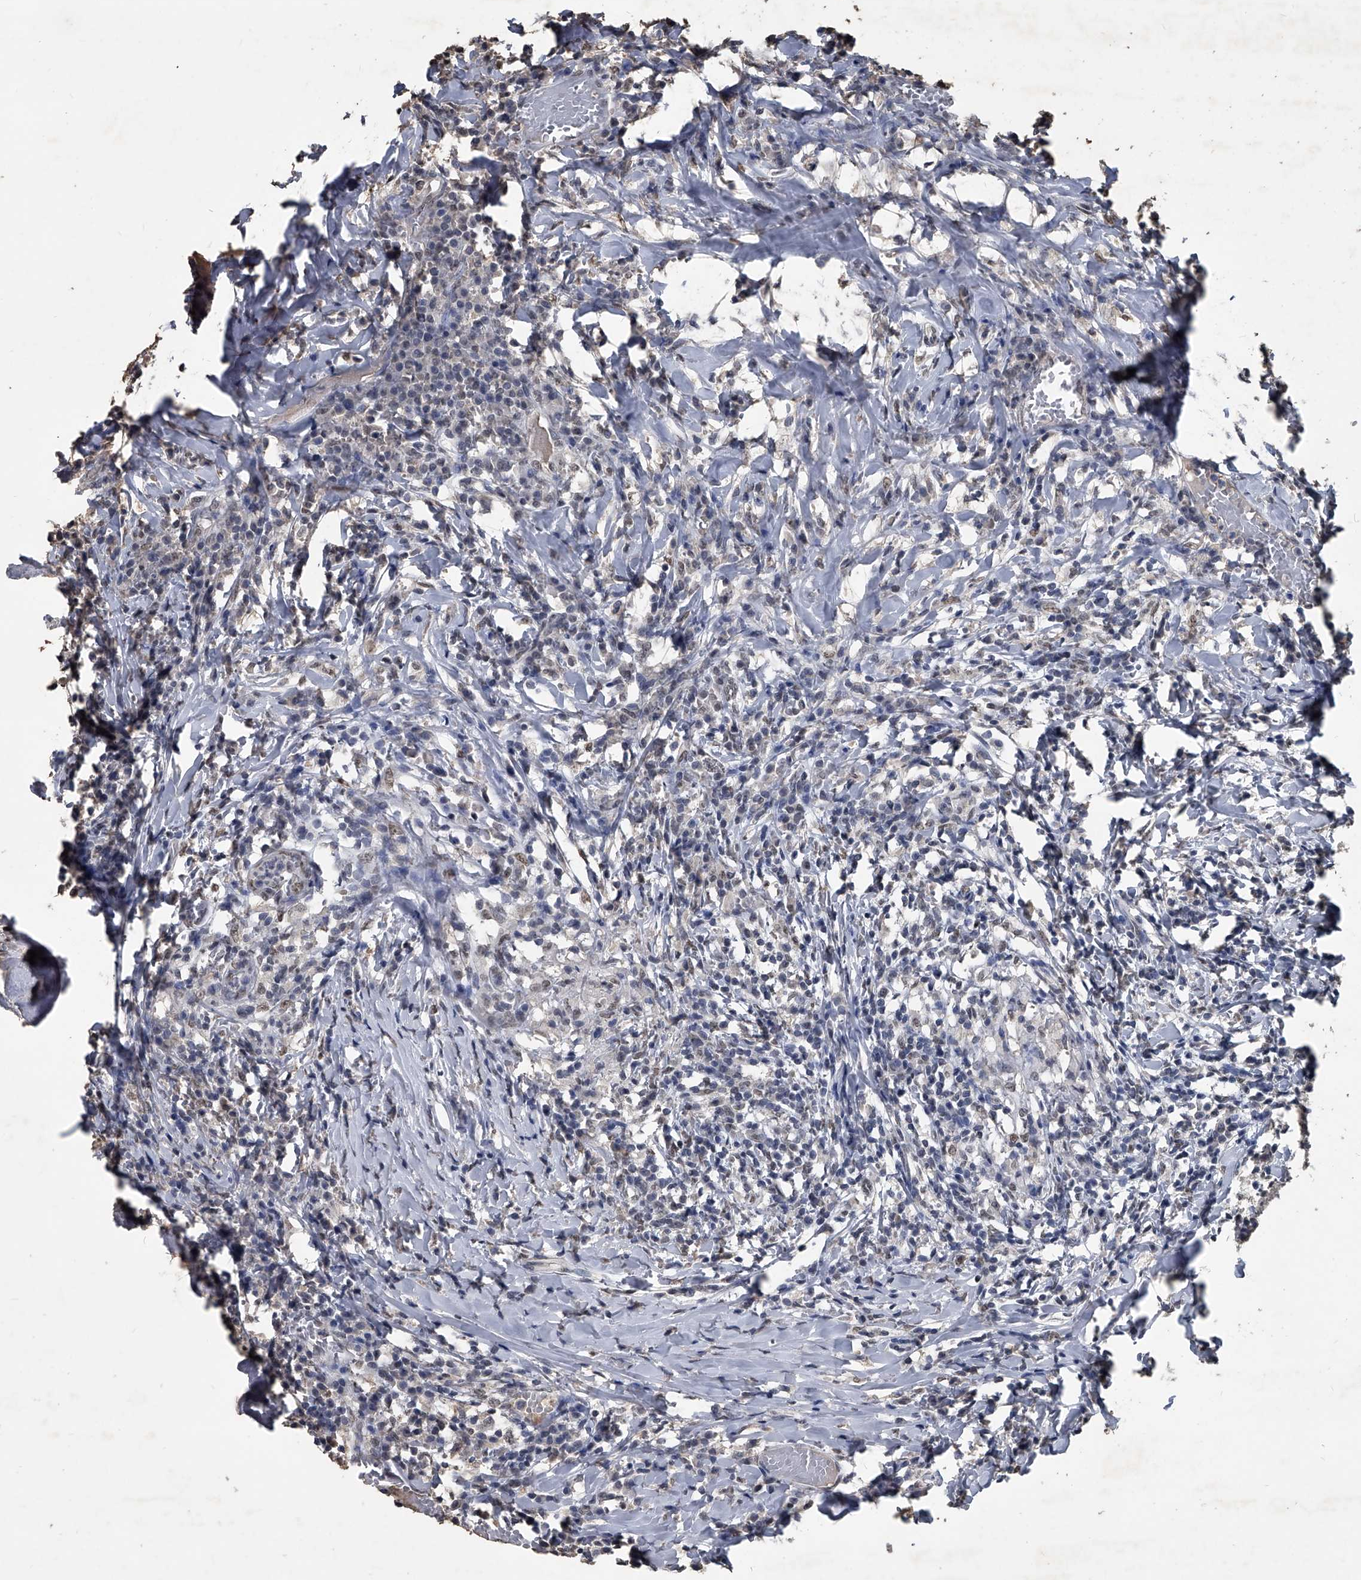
{"staining": {"intensity": "weak", "quantity": "<25%", "location": "nuclear"}, "tissue": "head and neck cancer", "cell_type": "Tumor cells", "image_type": "cancer", "snomed": [{"axis": "morphology", "description": "Adenocarcinoma, NOS"}, {"axis": "topography", "description": "Salivary gland"}, {"axis": "topography", "description": "Head-Neck"}], "caption": "The micrograph exhibits no significant positivity in tumor cells of adenocarcinoma (head and neck). (Immunohistochemistry (ihc), brightfield microscopy, high magnification).", "gene": "MATR3", "patient": {"sex": "female", "age": 65}}